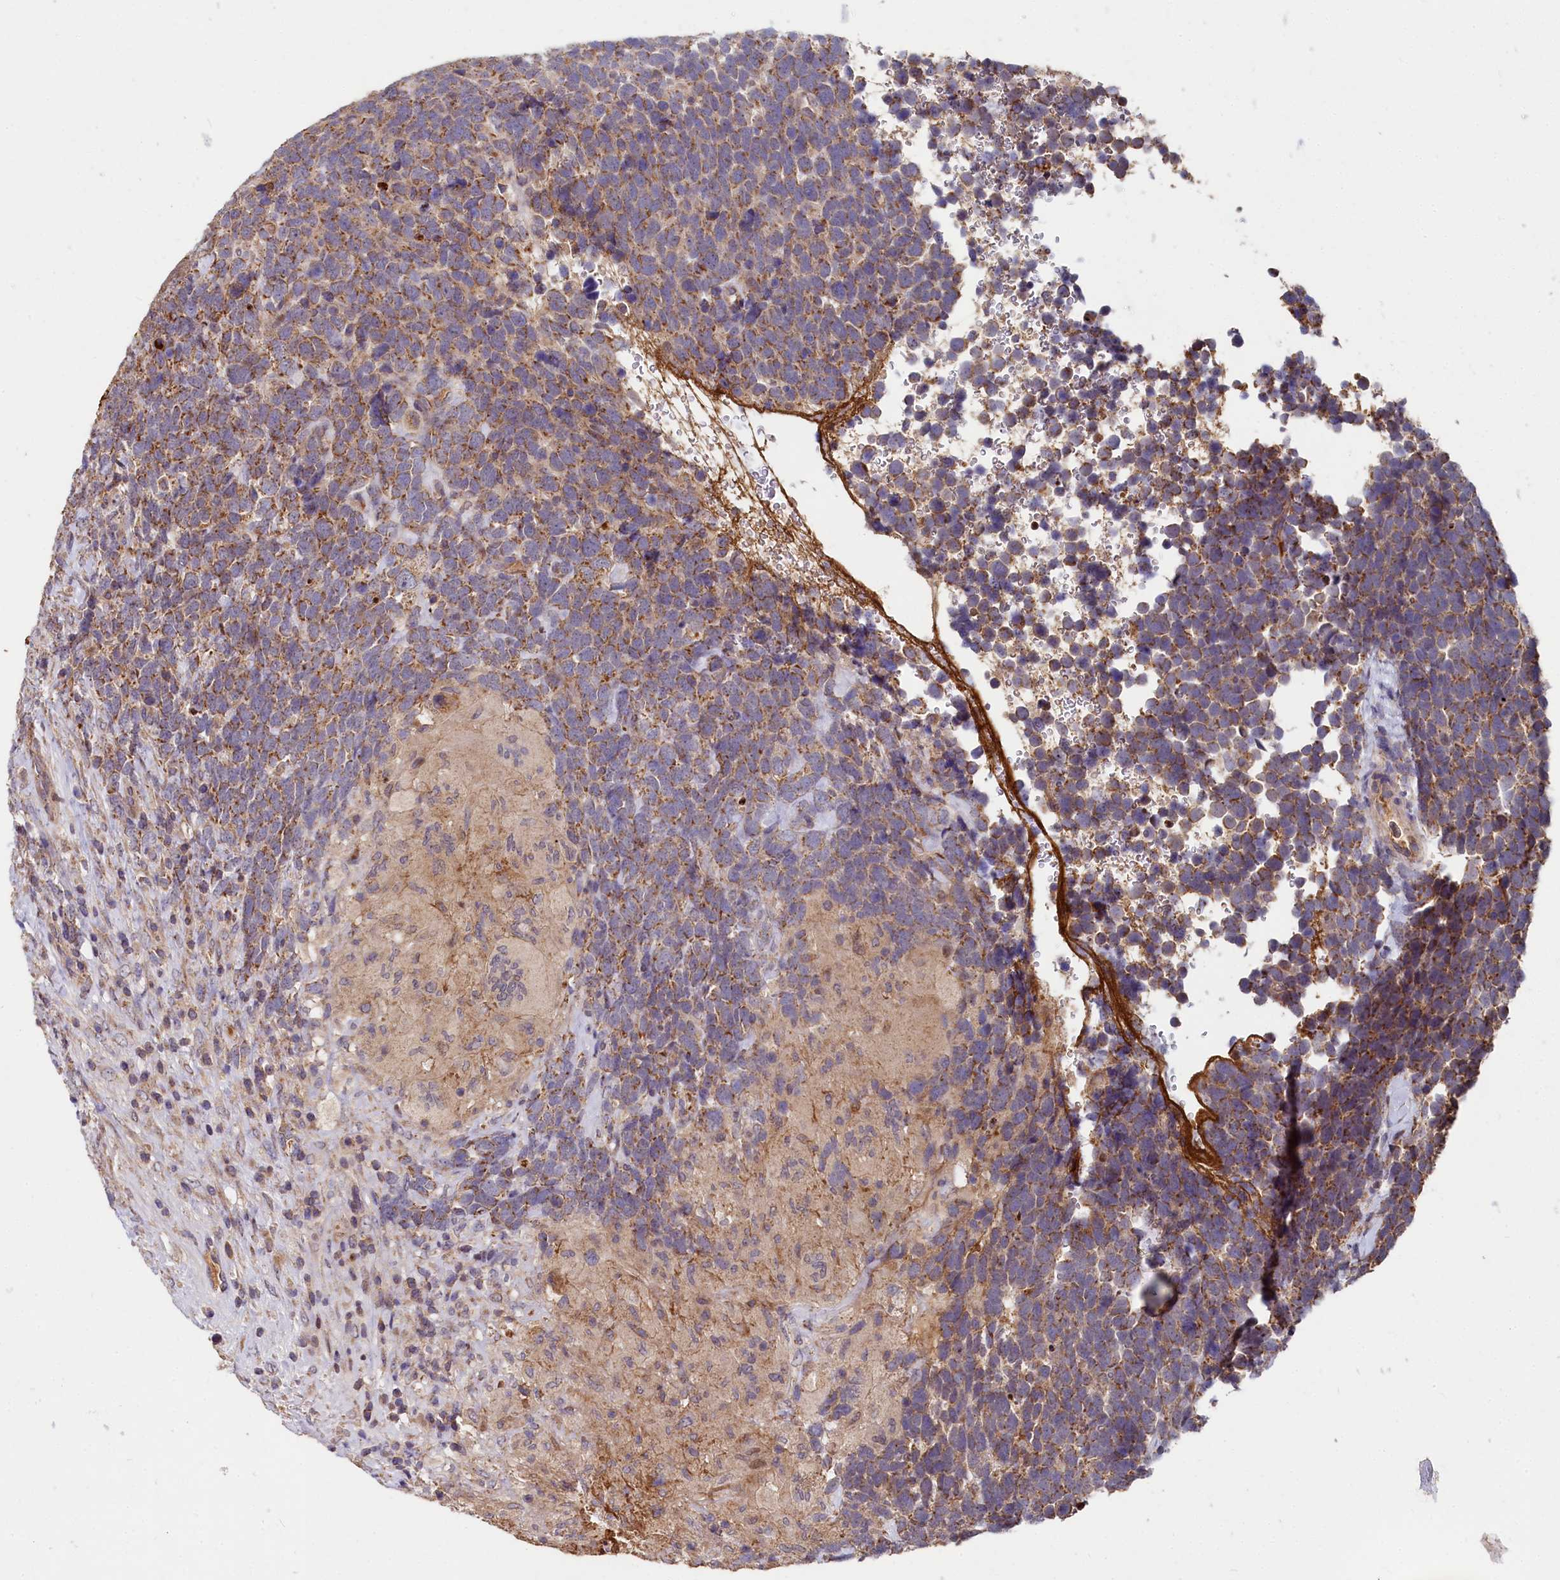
{"staining": {"intensity": "moderate", "quantity": ">75%", "location": "cytoplasmic/membranous"}, "tissue": "urothelial cancer", "cell_type": "Tumor cells", "image_type": "cancer", "snomed": [{"axis": "morphology", "description": "Urothelial carcinoma, High grade"}, {"axis": "topography", "description": "Urinary bladder"}], "caption": "Immunohistochemical staining of urothelial carcinoma (high-grade) displays medium levels of moderate cytoplasmic/membranous positivity in approximately >75% of tumor cells.", "gene": "SPRYD3", "patient": {"sex": "female", "age": 82}}